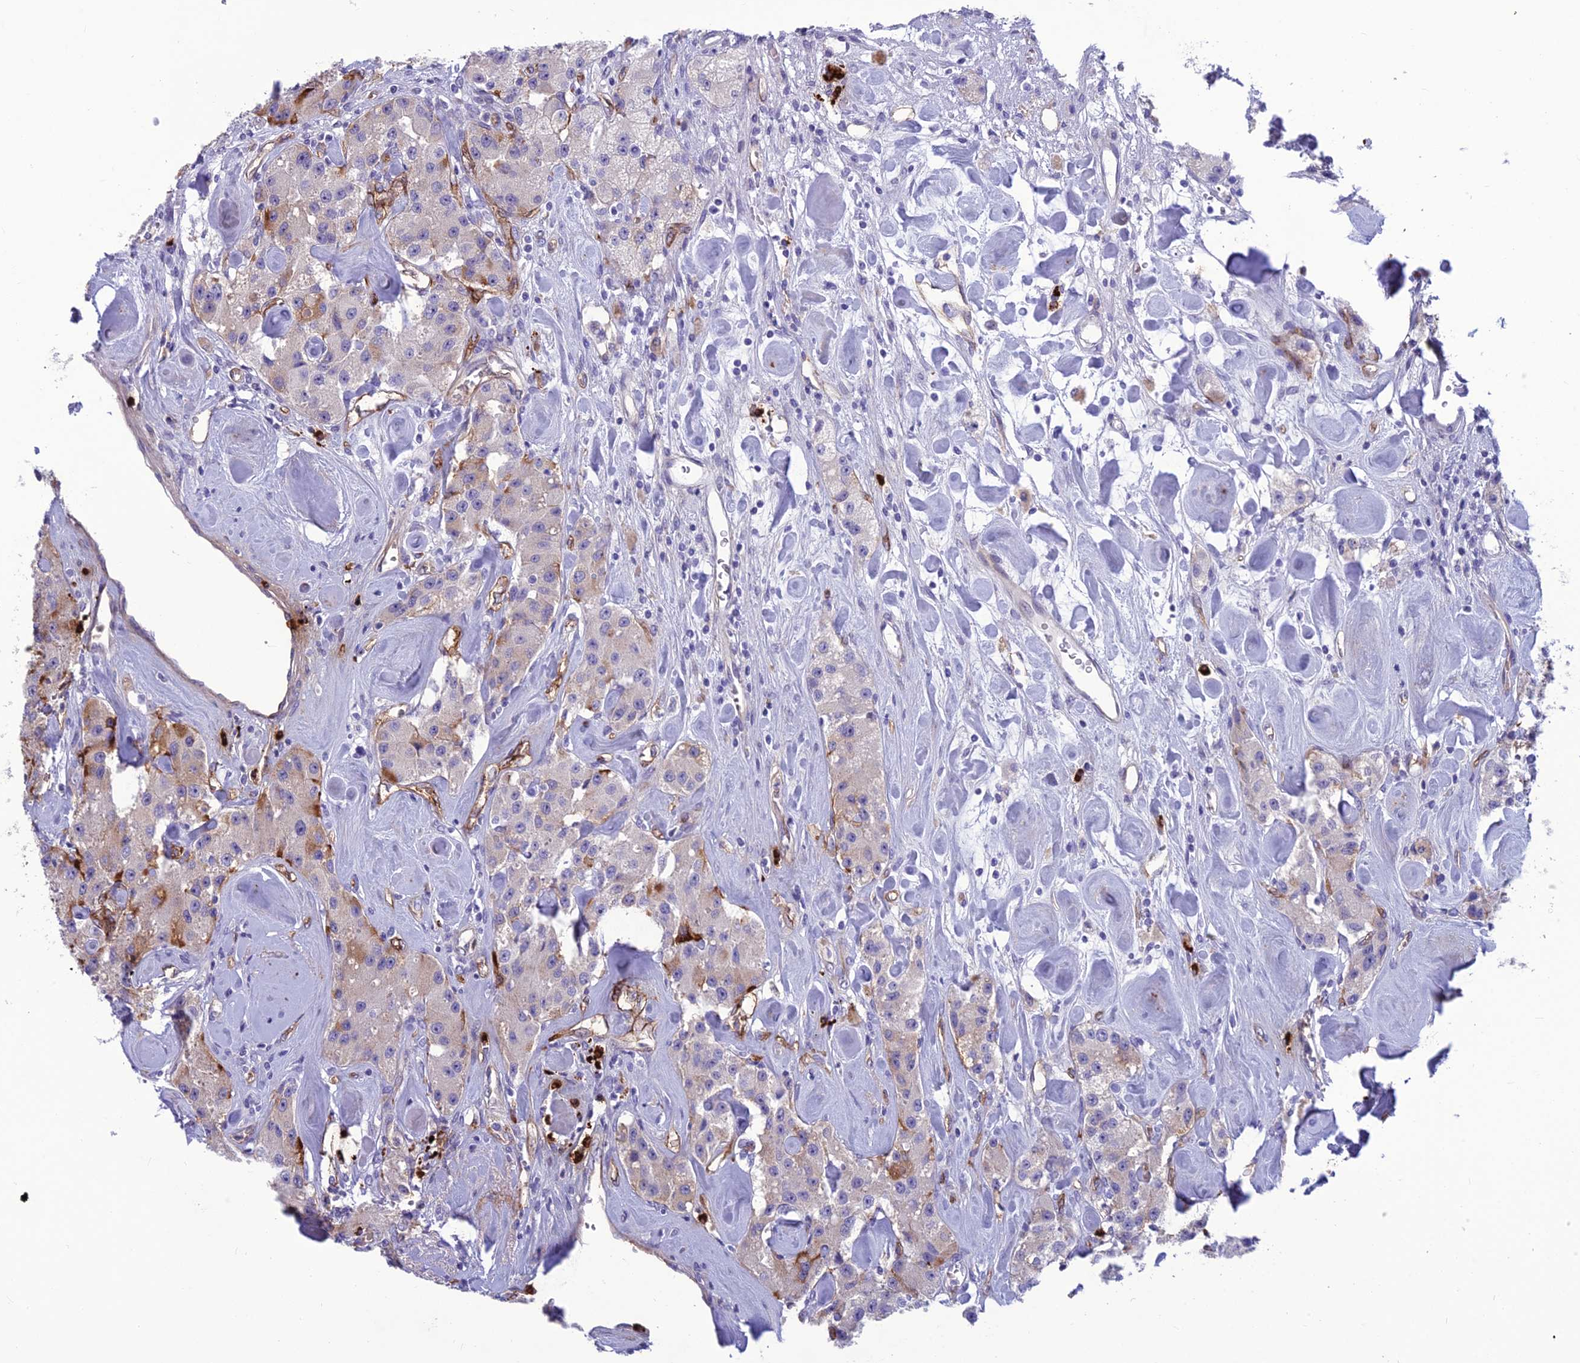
{"staining": {"intensity": "moderate", "quantity": "<25%", "location": "cytoplasmic/membranous"}, "tissue": "carcinoid", "cell_type": "Tumor cells", "image_type": "cancer", "snomed": [{"axis": "morphology", "description": "Carcinoid, malignant, NOS"}, {"axis": "topography", "description": "Pancreas"}], "caption": "There is low levels of moderate cytoplasmic/membranous staining in tumor cells of carcinoid (malignant), as demonstrated by immunohistochemical staining (brown color).", "gene": "BBS7", "patient": {"sex": "male", "age": 41}}